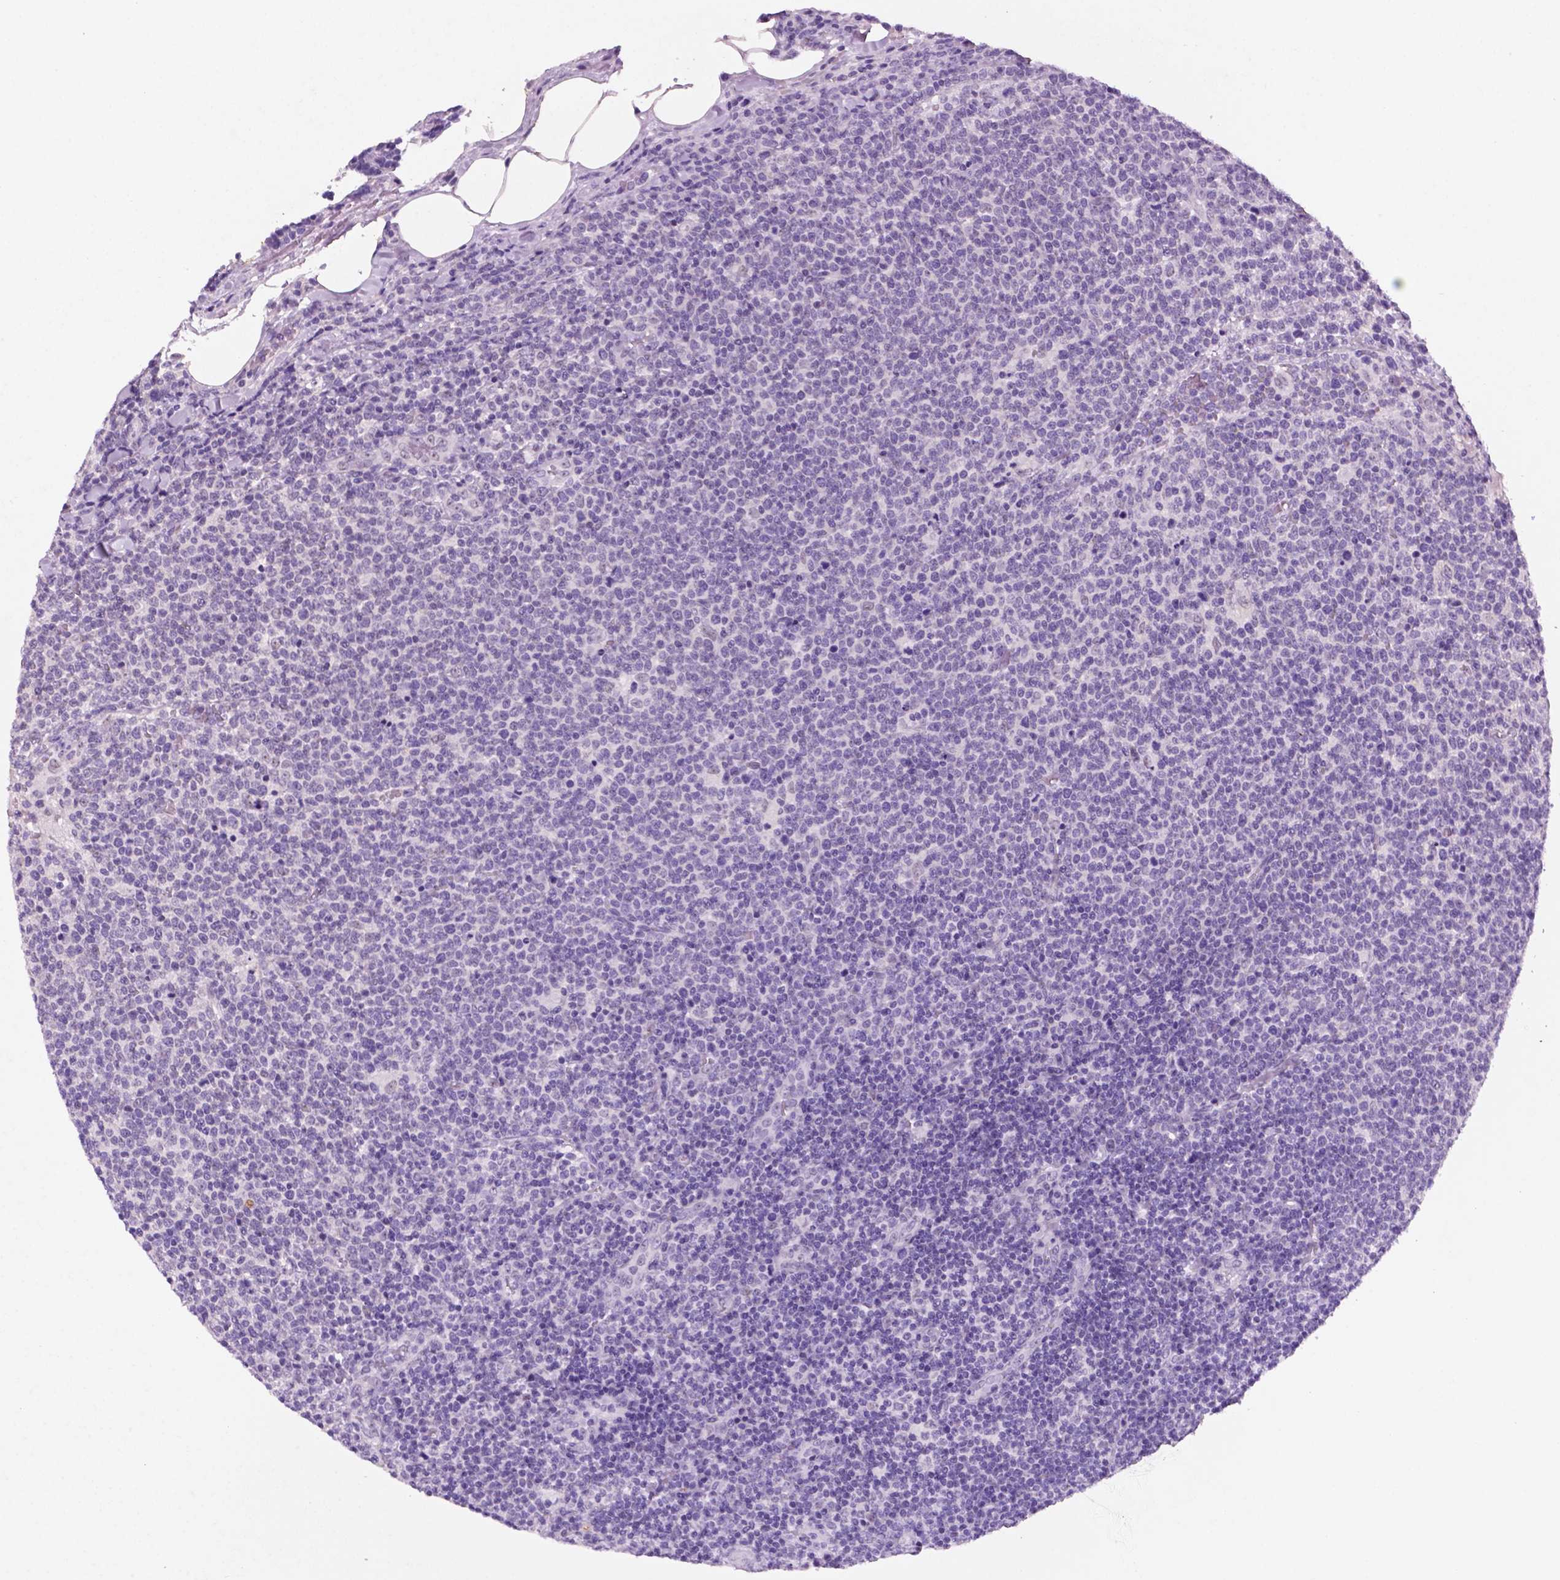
{"staining": {"intensity": "negative", "quantity": "none", "location": "none"}, "tissue": "lymphoma", "cell_type": "Tumor cells", "image_type": "cancer", "snomed": [{"axis": "morphology", "description": "Malignant lymphoma, non-Hodgkin's type, High grade"}, {"axis": "topography", "description": "Lymph node"}], "caption": "Tumor cells show no significant expression in malignant lymphoma, non-Hodgkin's type (high-grade). (Immunohistochemistry (ihc), brightfield microscopy, high magnification).", "gene": "C18orf21", "patient": {"sex": "male", "age": 61}}